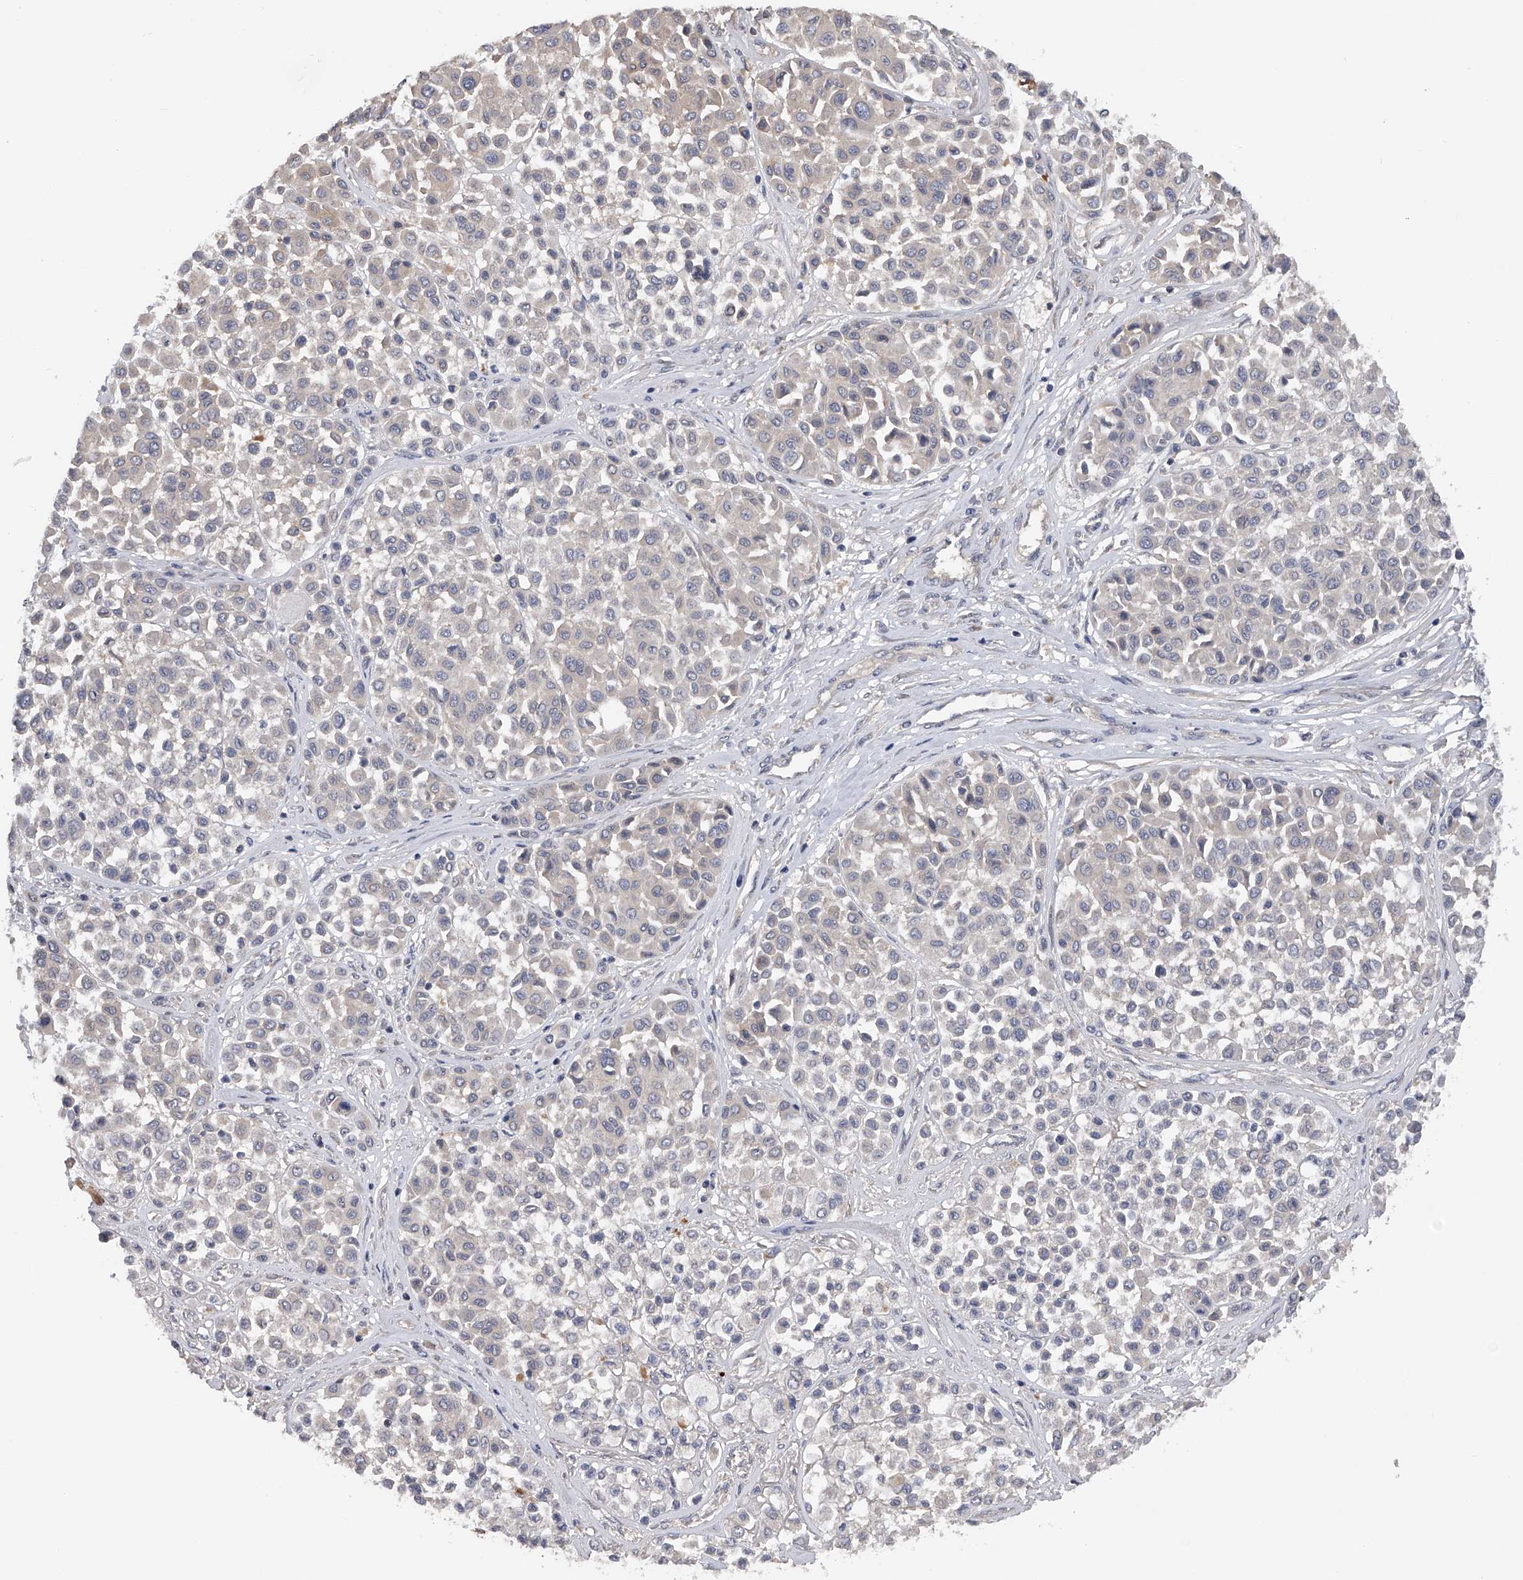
{"staining": {"intensity": "negative", "quantity": "none", "location": "none"}, "tissue": "melanoma", "cell_type": "Tumor cells", "image_type": "cancer", "snomed": [{"axis": "morphology", "description": "Malignant melanoma, Metastatic site"}, {"axis": "topography", "description": "Soft tissue"}], "caption": "High power microscopy micrograph of an immunohistochemistry (IHC) photomicrograph of melanoma, revealing no significant staining in tumor cells.", "gene": "CFAP298", "patient": {"sex": "male", "age": 41}}